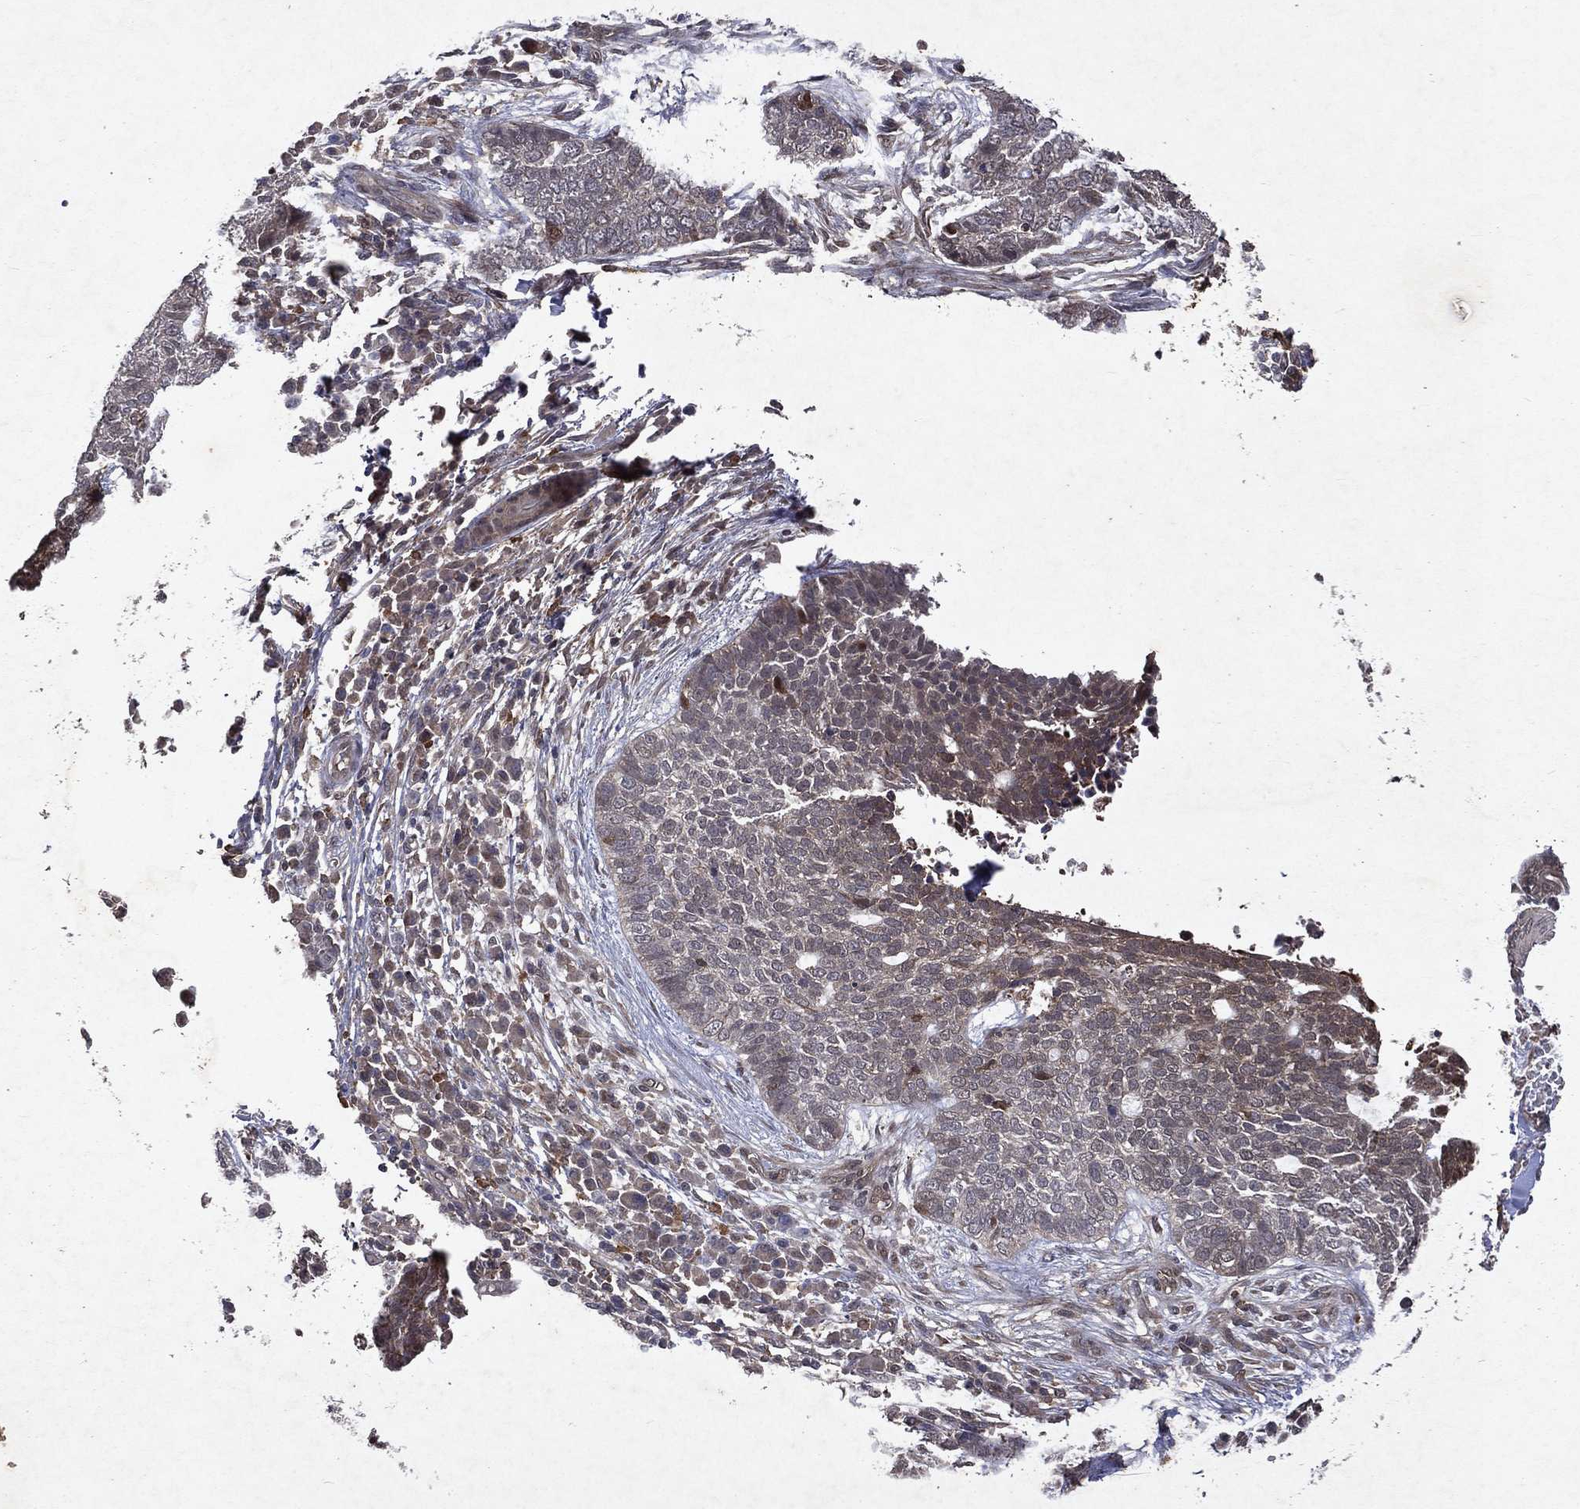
{"staining": {"intensity": "negative", "quantity": "none", "location": "none"}, "tissue": "skin cancer", "cell_type": "Tumor cells", "image_type": "cancer", "snomed": [{"axis": "morphology", "description": "Basal cell carcinoma"}, {"axis": "topography", "description": "Skin"}], "caption": "IHC image of skin cancer stained for a protein (brown), which reveals no staining in tumor cells.", "gene": "MTAP", "patient": {"sex": "female", "age": 69}}